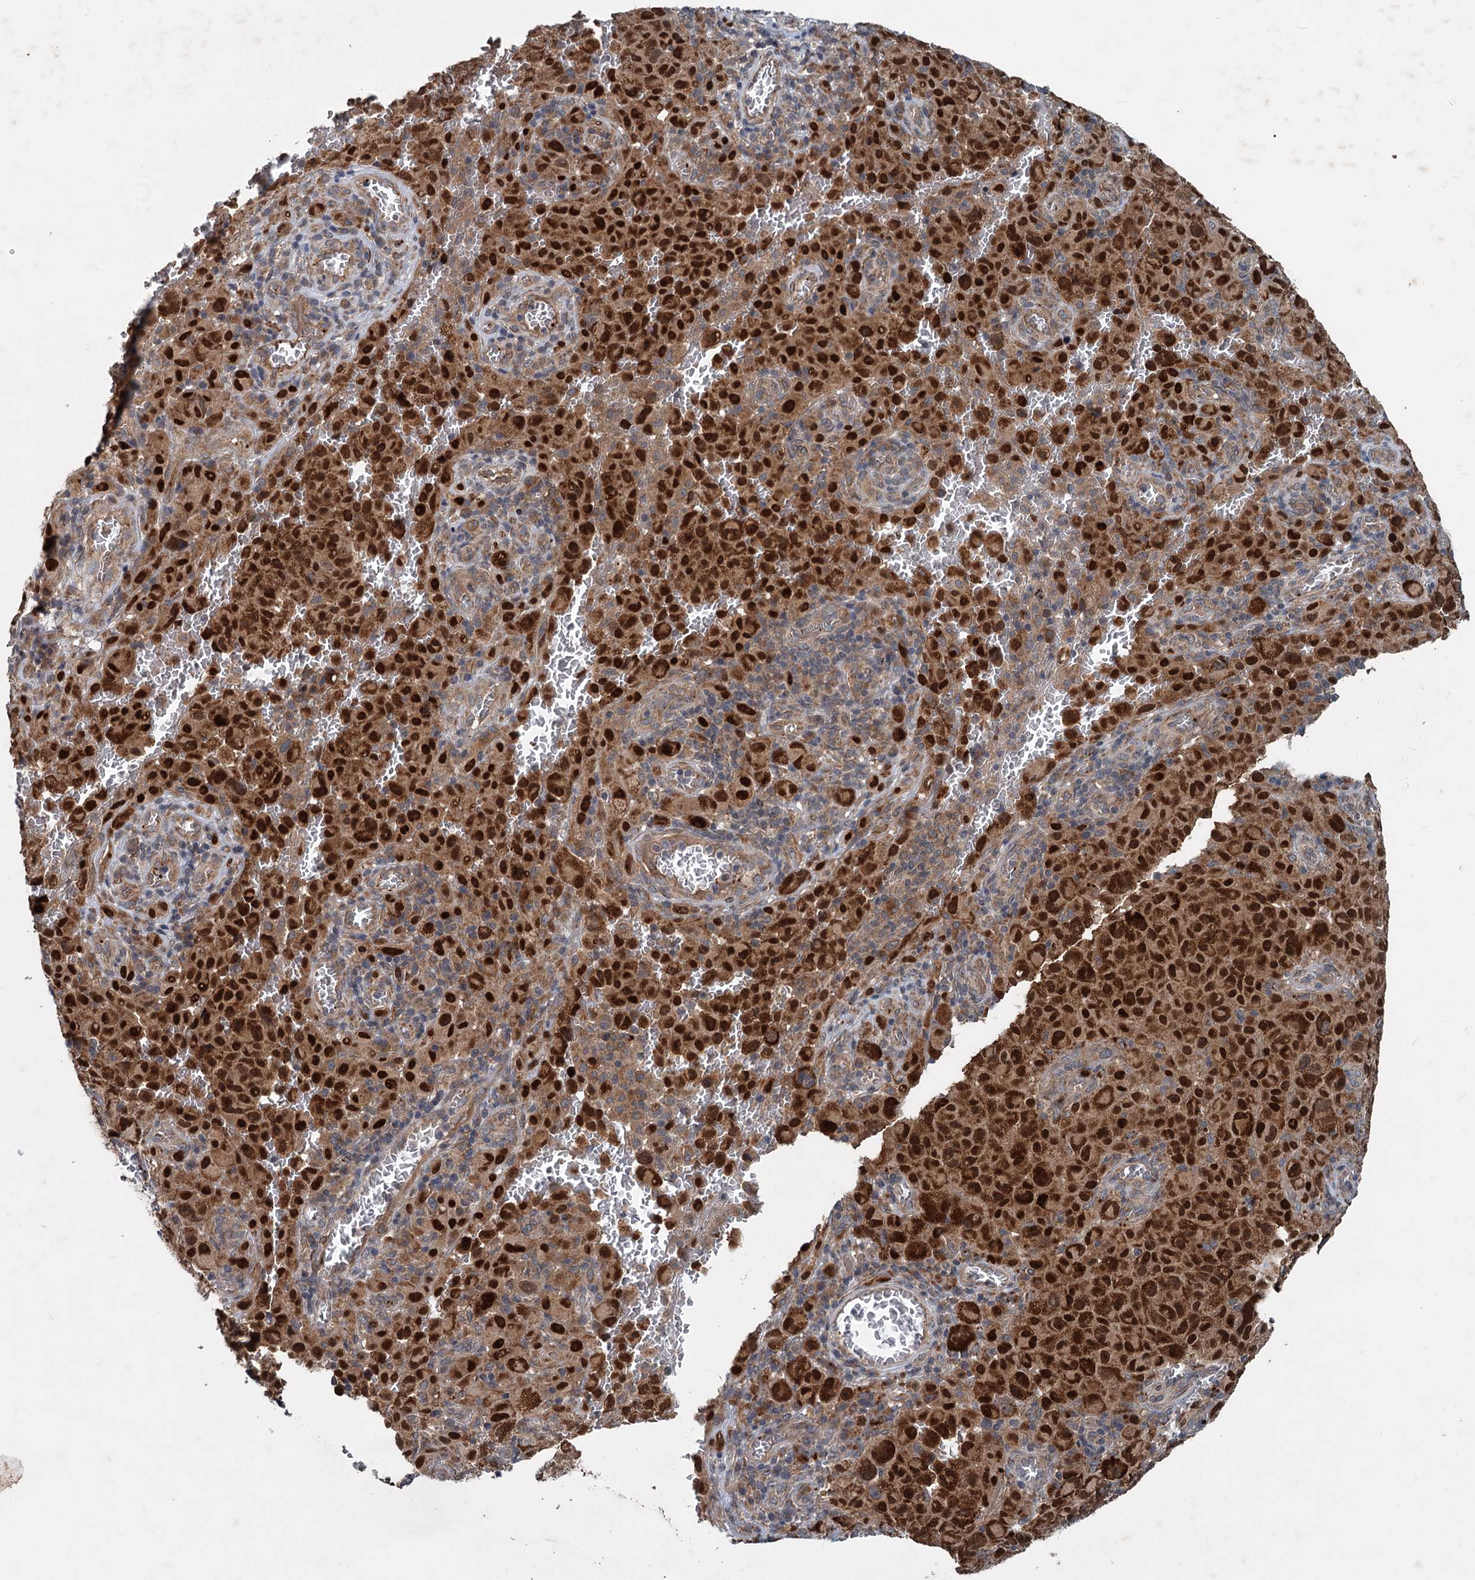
{"staining": {"intensity": "strong", "quantity": ">75%", "location": "cytoplasmic/membranous,nuclear"}, "tissue": "melanoma", "cell_type": "Tumor cells", "image_type": "cancer", "snomed": [{"axis": "morphology", "description": "Malignant melanoma, NOS"}, {"axis": "topography", "description": "Skin"}], "caption": "Brown immunohistochemical staining in malignant melanoma demonstrates strong cytoplasmic/membranous and nuclear positivity in approximately >75% of tumor cells. (DAB IHC with brightfield microscopy, high magnification).", "gene": "N4BP2L2", "patient": {"sex": "female", "age": 82}}